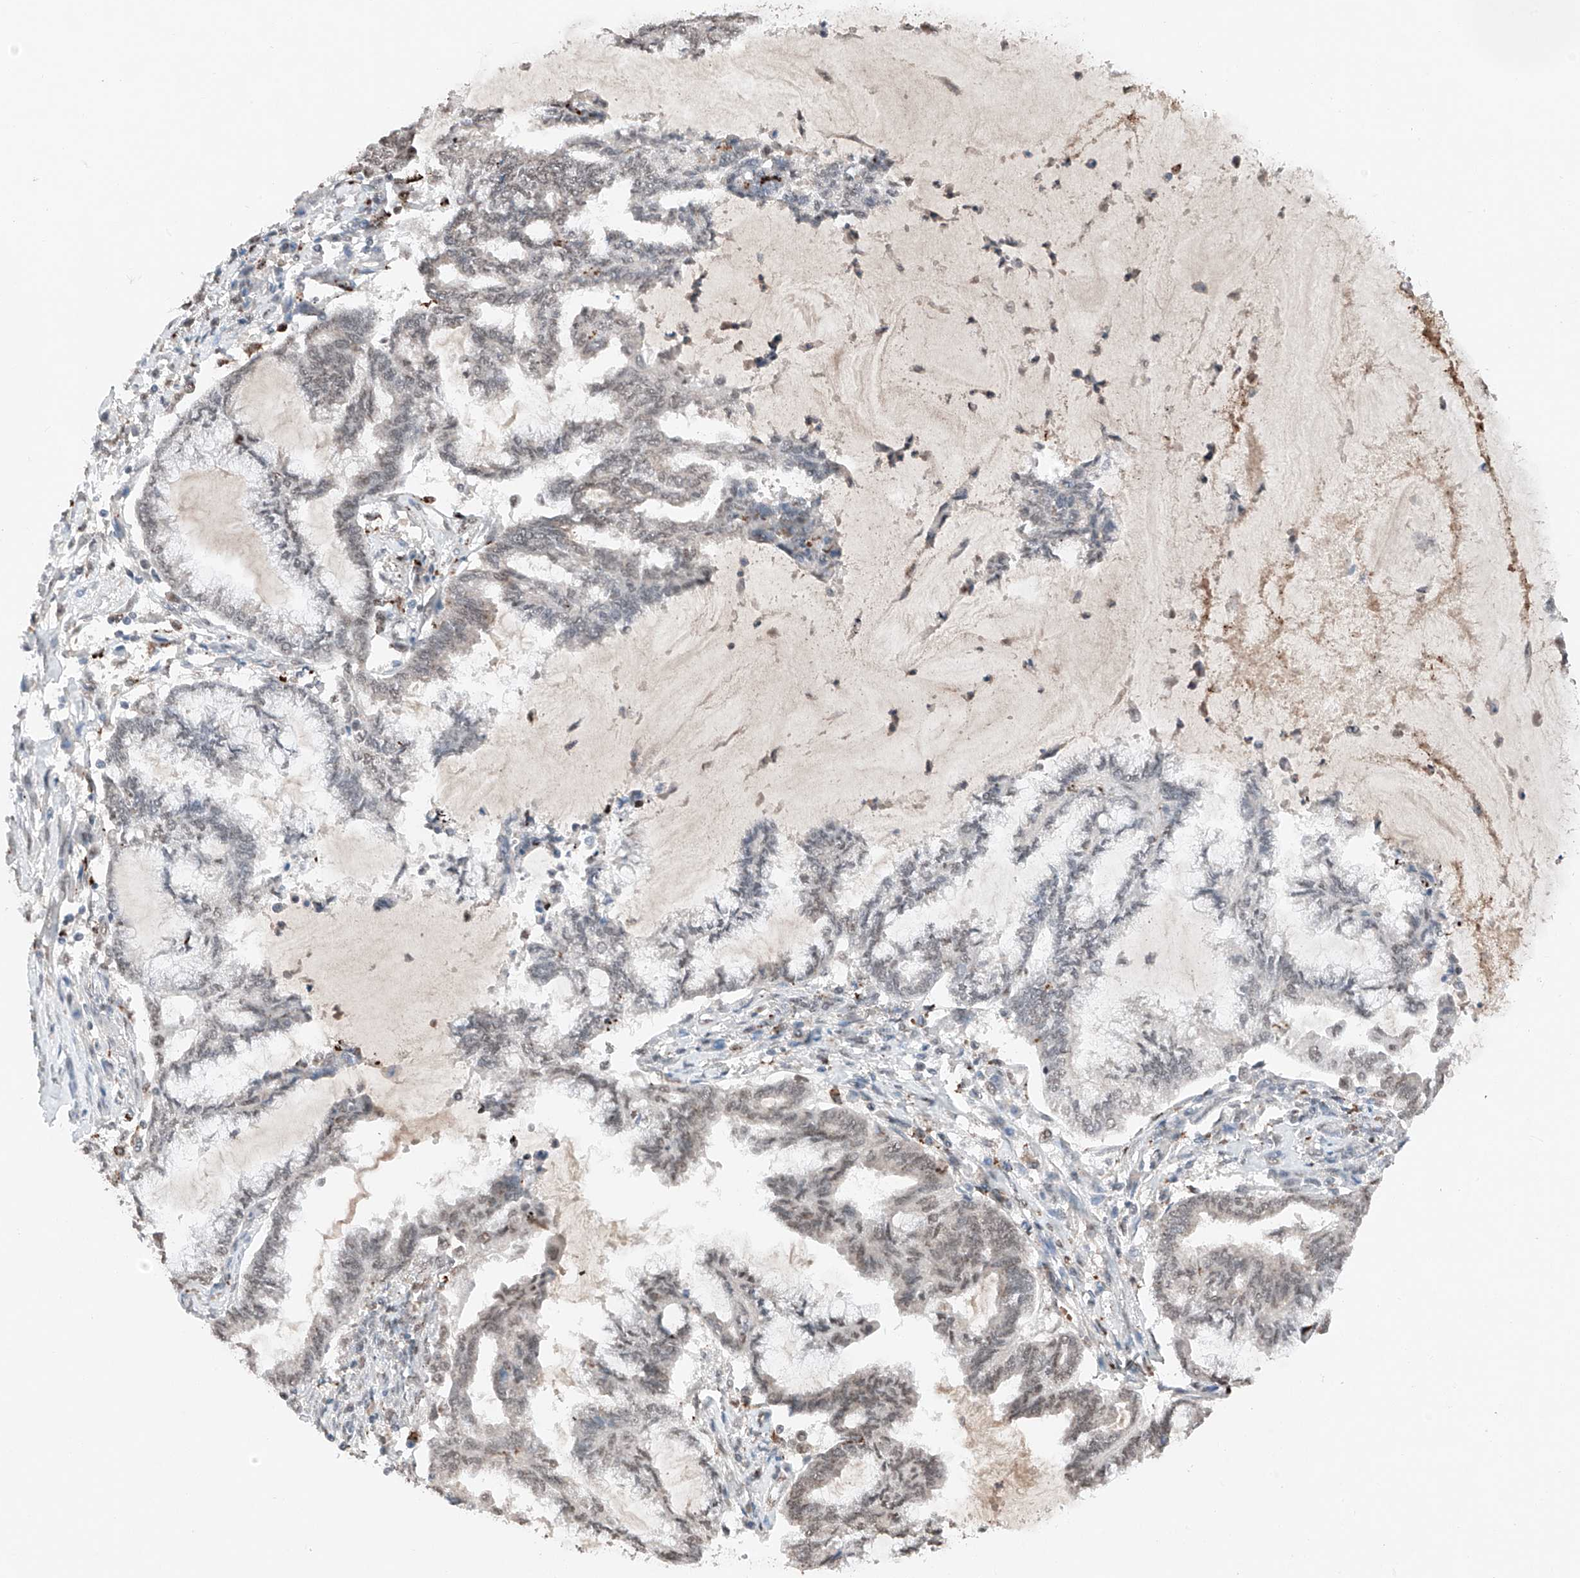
{"staining": {"intensity": "weak", "quantity": "<25%", "location": "nuclear"}, "tissue": "endometrial cancer", "cell_type": "Tumor cells", "image_type": "cancer", "snomed": [{"axis": "morphology", "description": "Adenocarcinoma, NOS"}, {"axis": "topography", "description": "Endometrium"}], "caption": "A high-resolution micrograph shows immunohistochemistry (IHC) staining of endometrial cancer, which demonstrates no significant expression in tumor cells.", "gene": "TBX4", "patient": {"sex": "female", "age": 86}}